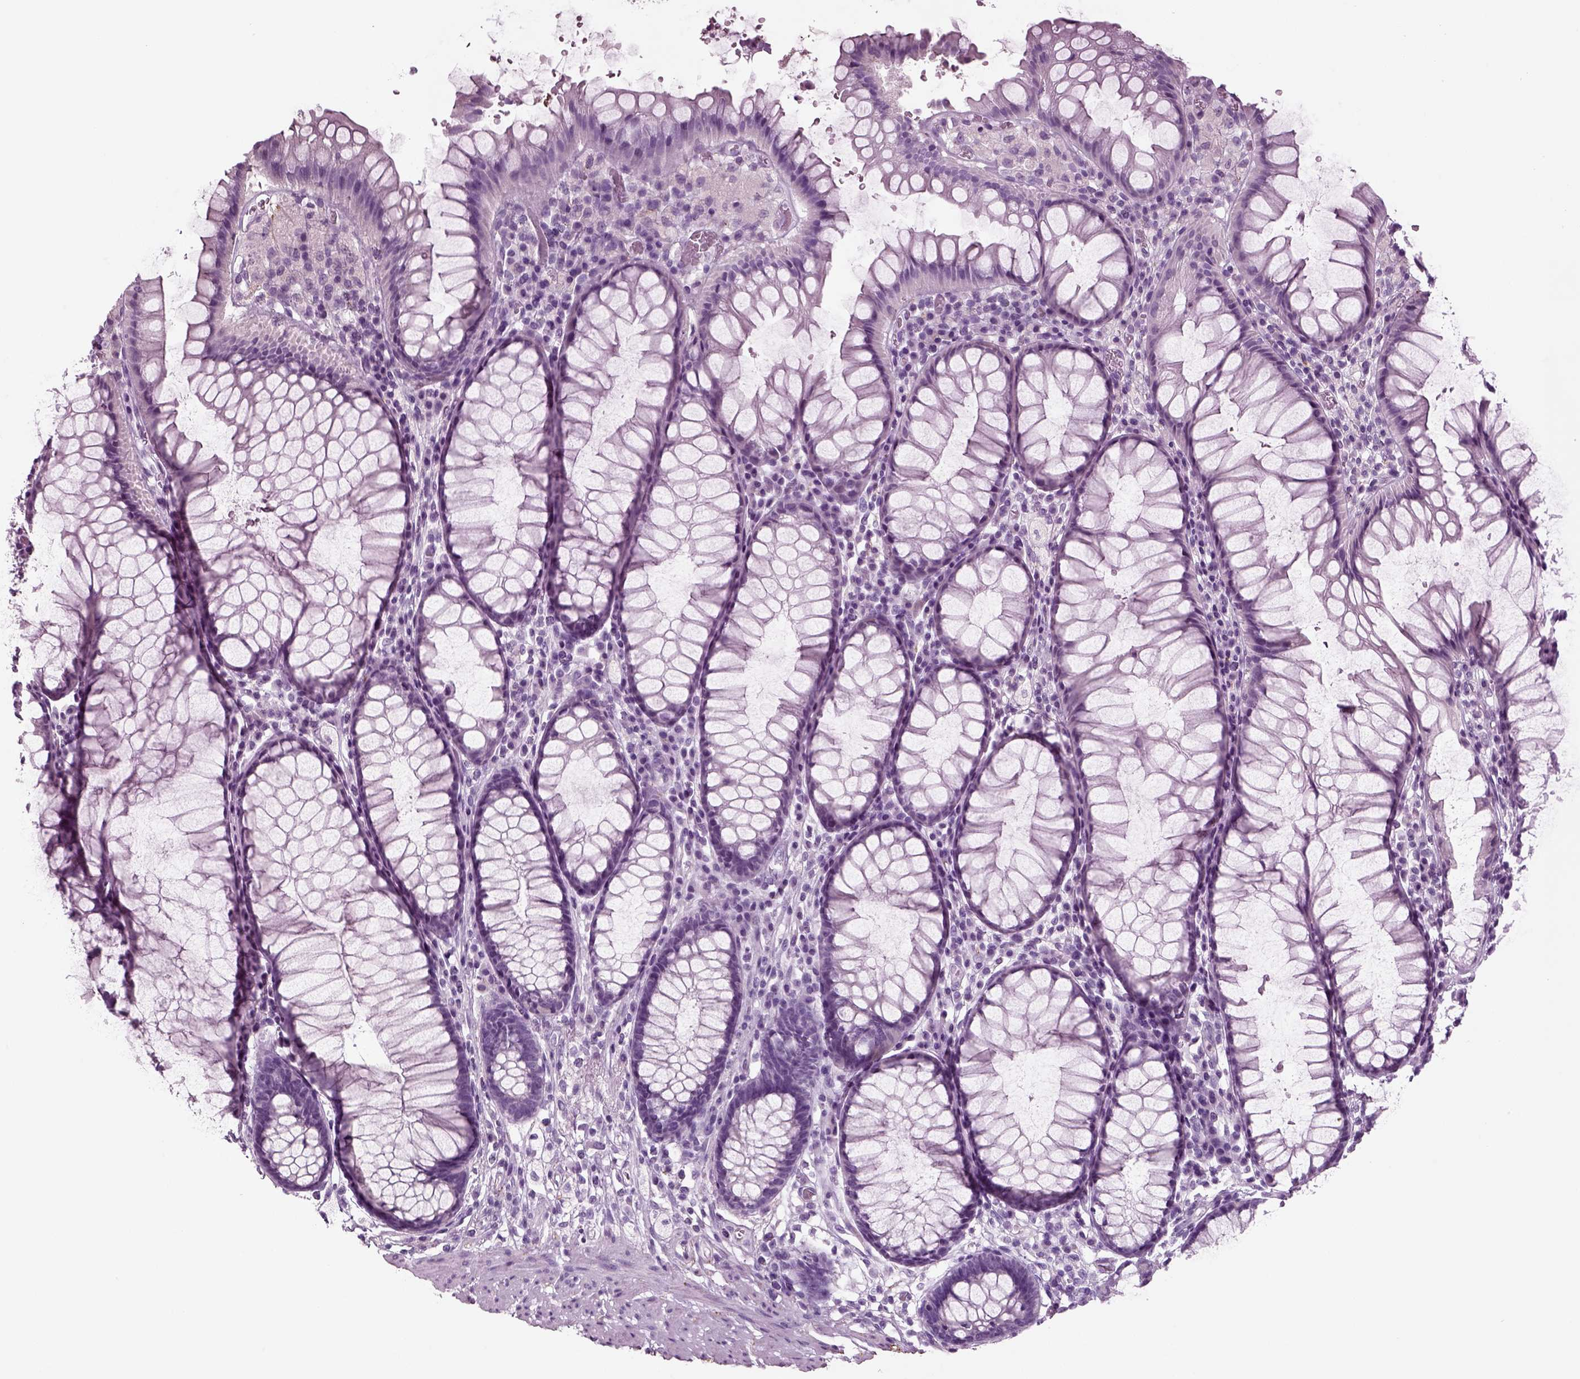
{"staining": {"intensity": "negative", "quantity": "none", "location": "none"}, "tissue": "rectum", "cell_type": "Glandular cells", "image_type": "normal", "snomed": [{"axis": "morphology", "description": "Normal tissue, NOS"}, {"axis": "topography", "description": "Rectum"}], "caption": "The image shows no significant expression in glandular cells of rectum.", "gene": "CRABP1", "patient": {"sex": "female", "age": 68}}